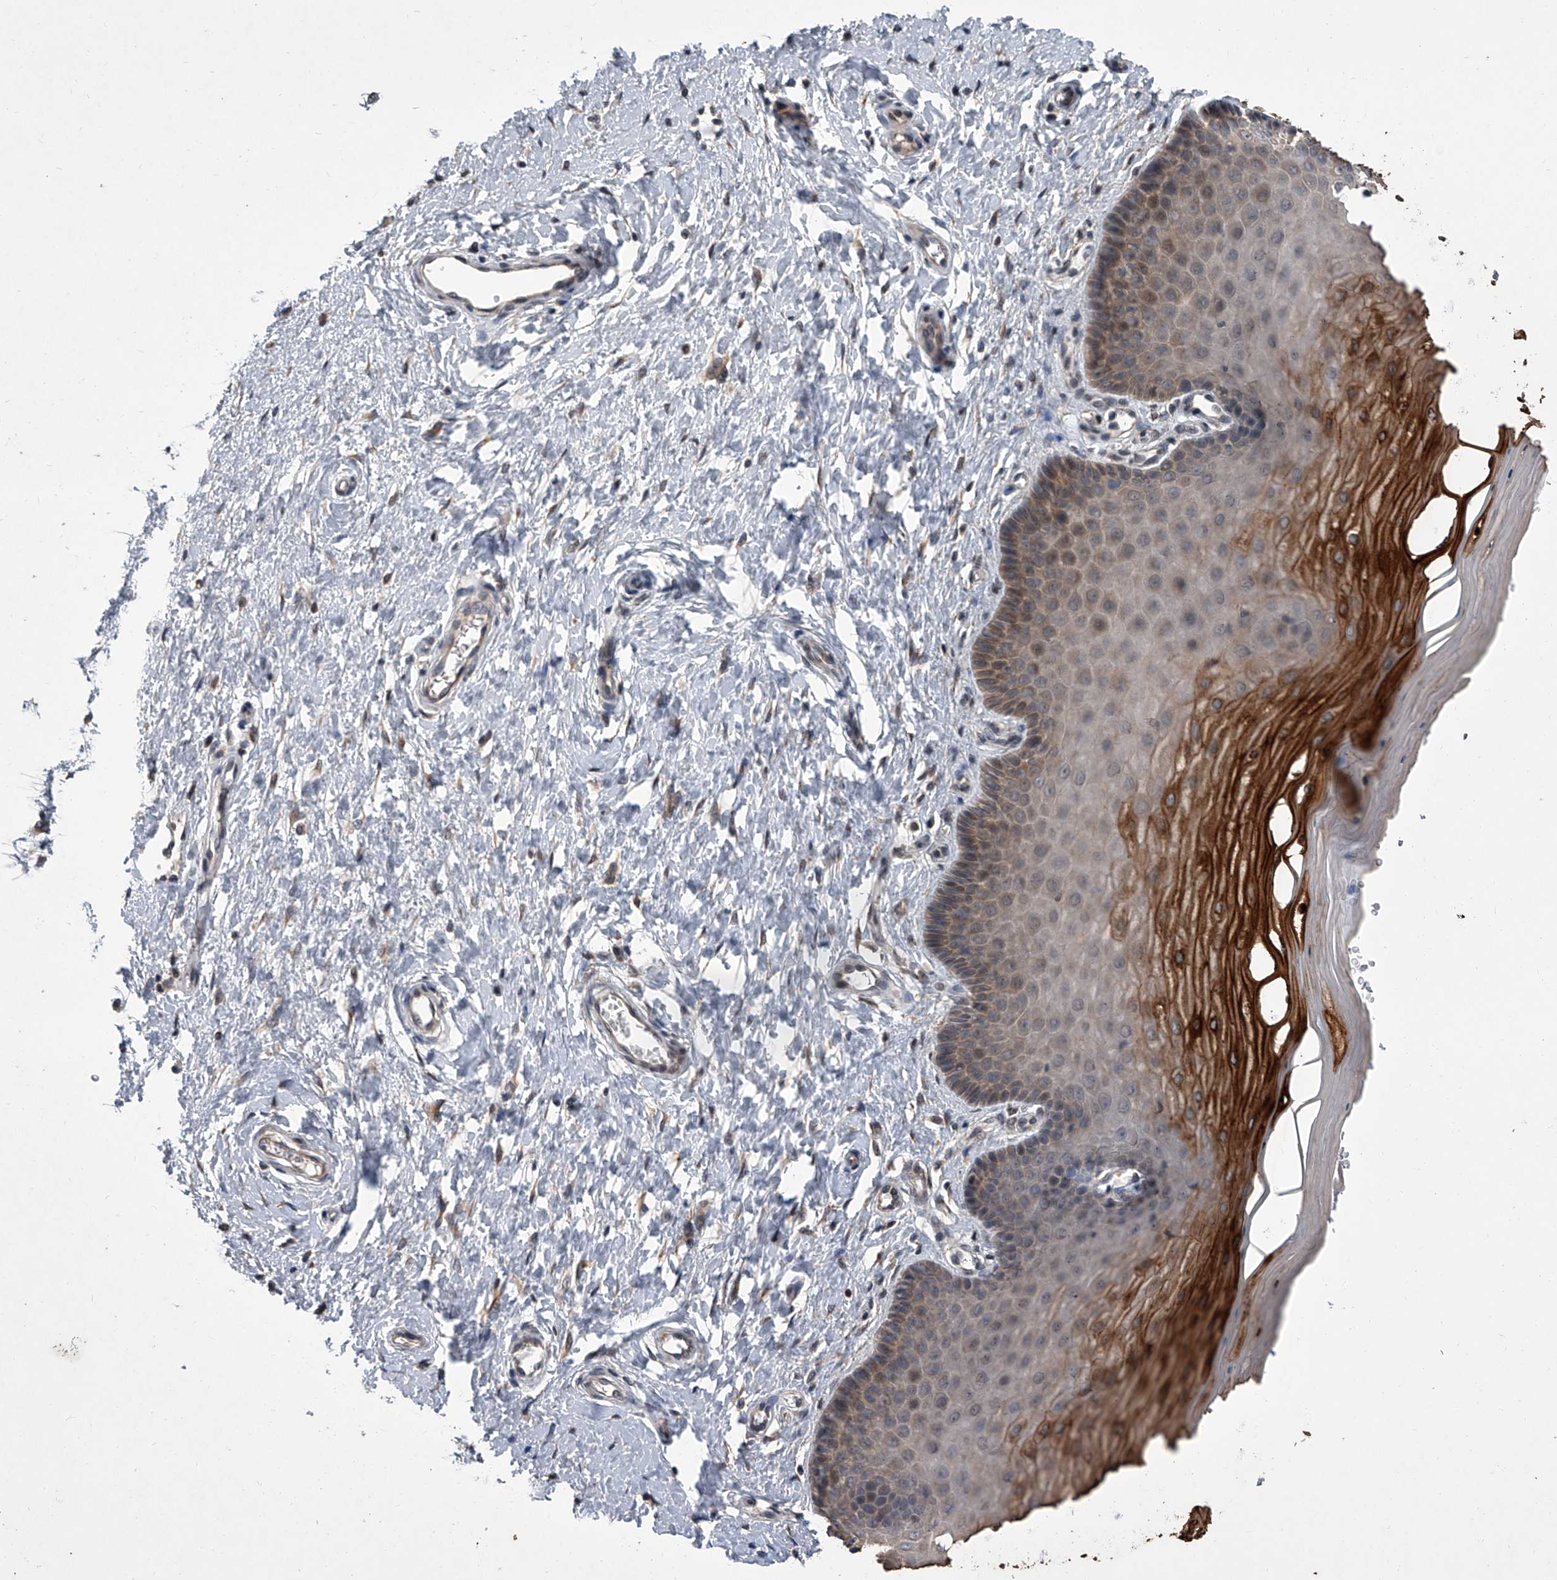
{"staining": {"intensity": "moderate", "quantity": ">75%", "location": "cytoplasmic/membranous"}, "tissue": "cervix", "cell_type": "Glandular cells", "image_type": "normal", "snomed": [{"axis": "morphology", "description": "Normal tissue, NOS"}, {"axis": "topography", "description": "Cervix"}], "caption": "This micrograph displays immunohistochemistry staining of benign cervix, with medium moderate cytoplasmic/membranous staining in about >75% of glandular cells.", "gene": "BHLHE23", "patient": {"sex": "female", "age": 55}}